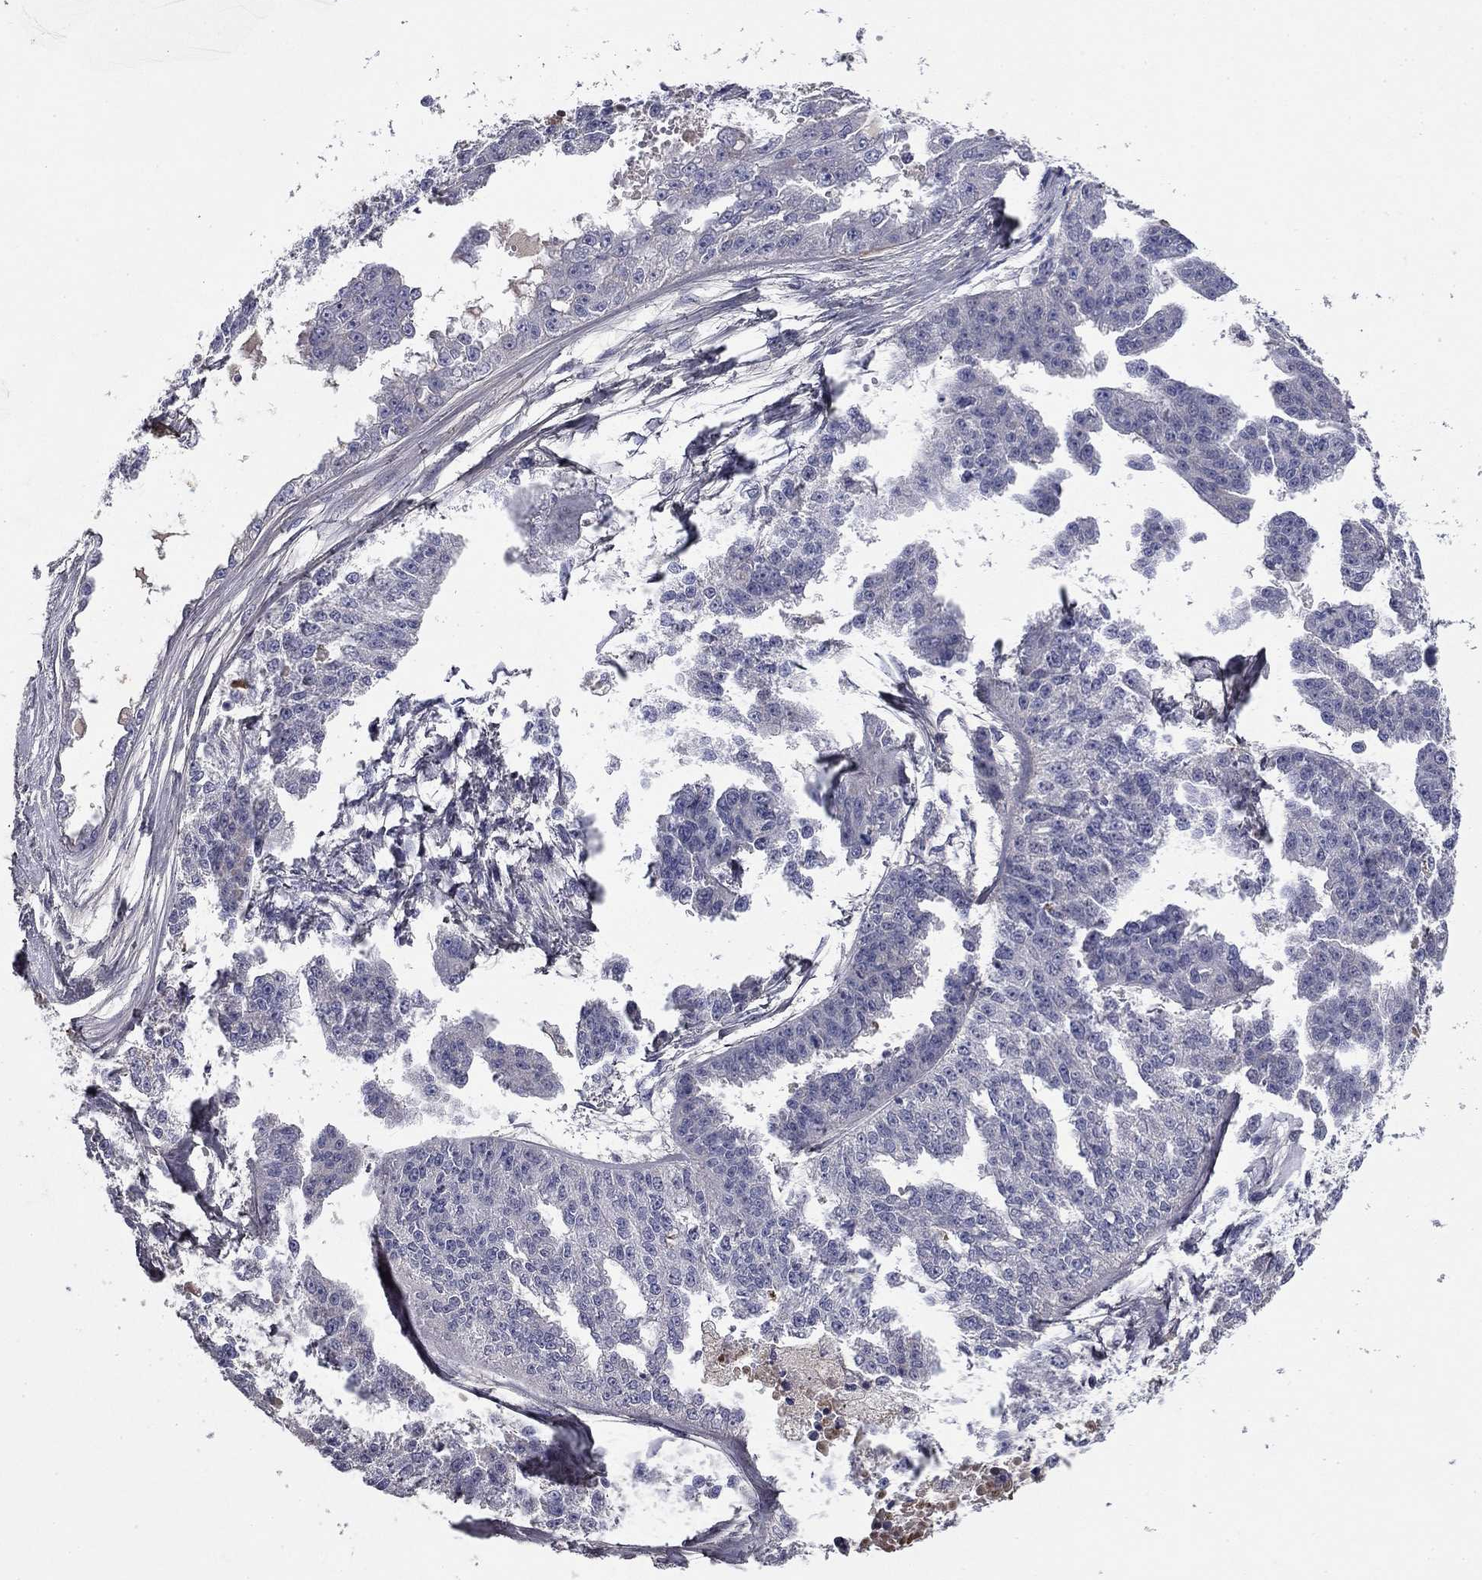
{"staining": {"intensity": "negative", "quantity": "none", "location": "none"}, "tissue": "ovarian cancer", "cell_type": "Tumor cells", "image_type": "cancer", "snomed": [{"axis": "morphology", "description": "Cystadenocarcinoma, serous, NOS"}, {"axis": "topography", "description": "Ovary"}], "caption": "The histopathology image reveals no staining of tumor cells in ovarian serous cystadenocarcinoma.", "gene": "COL2A1", "patient": {"sex": "female", "age": 58}}